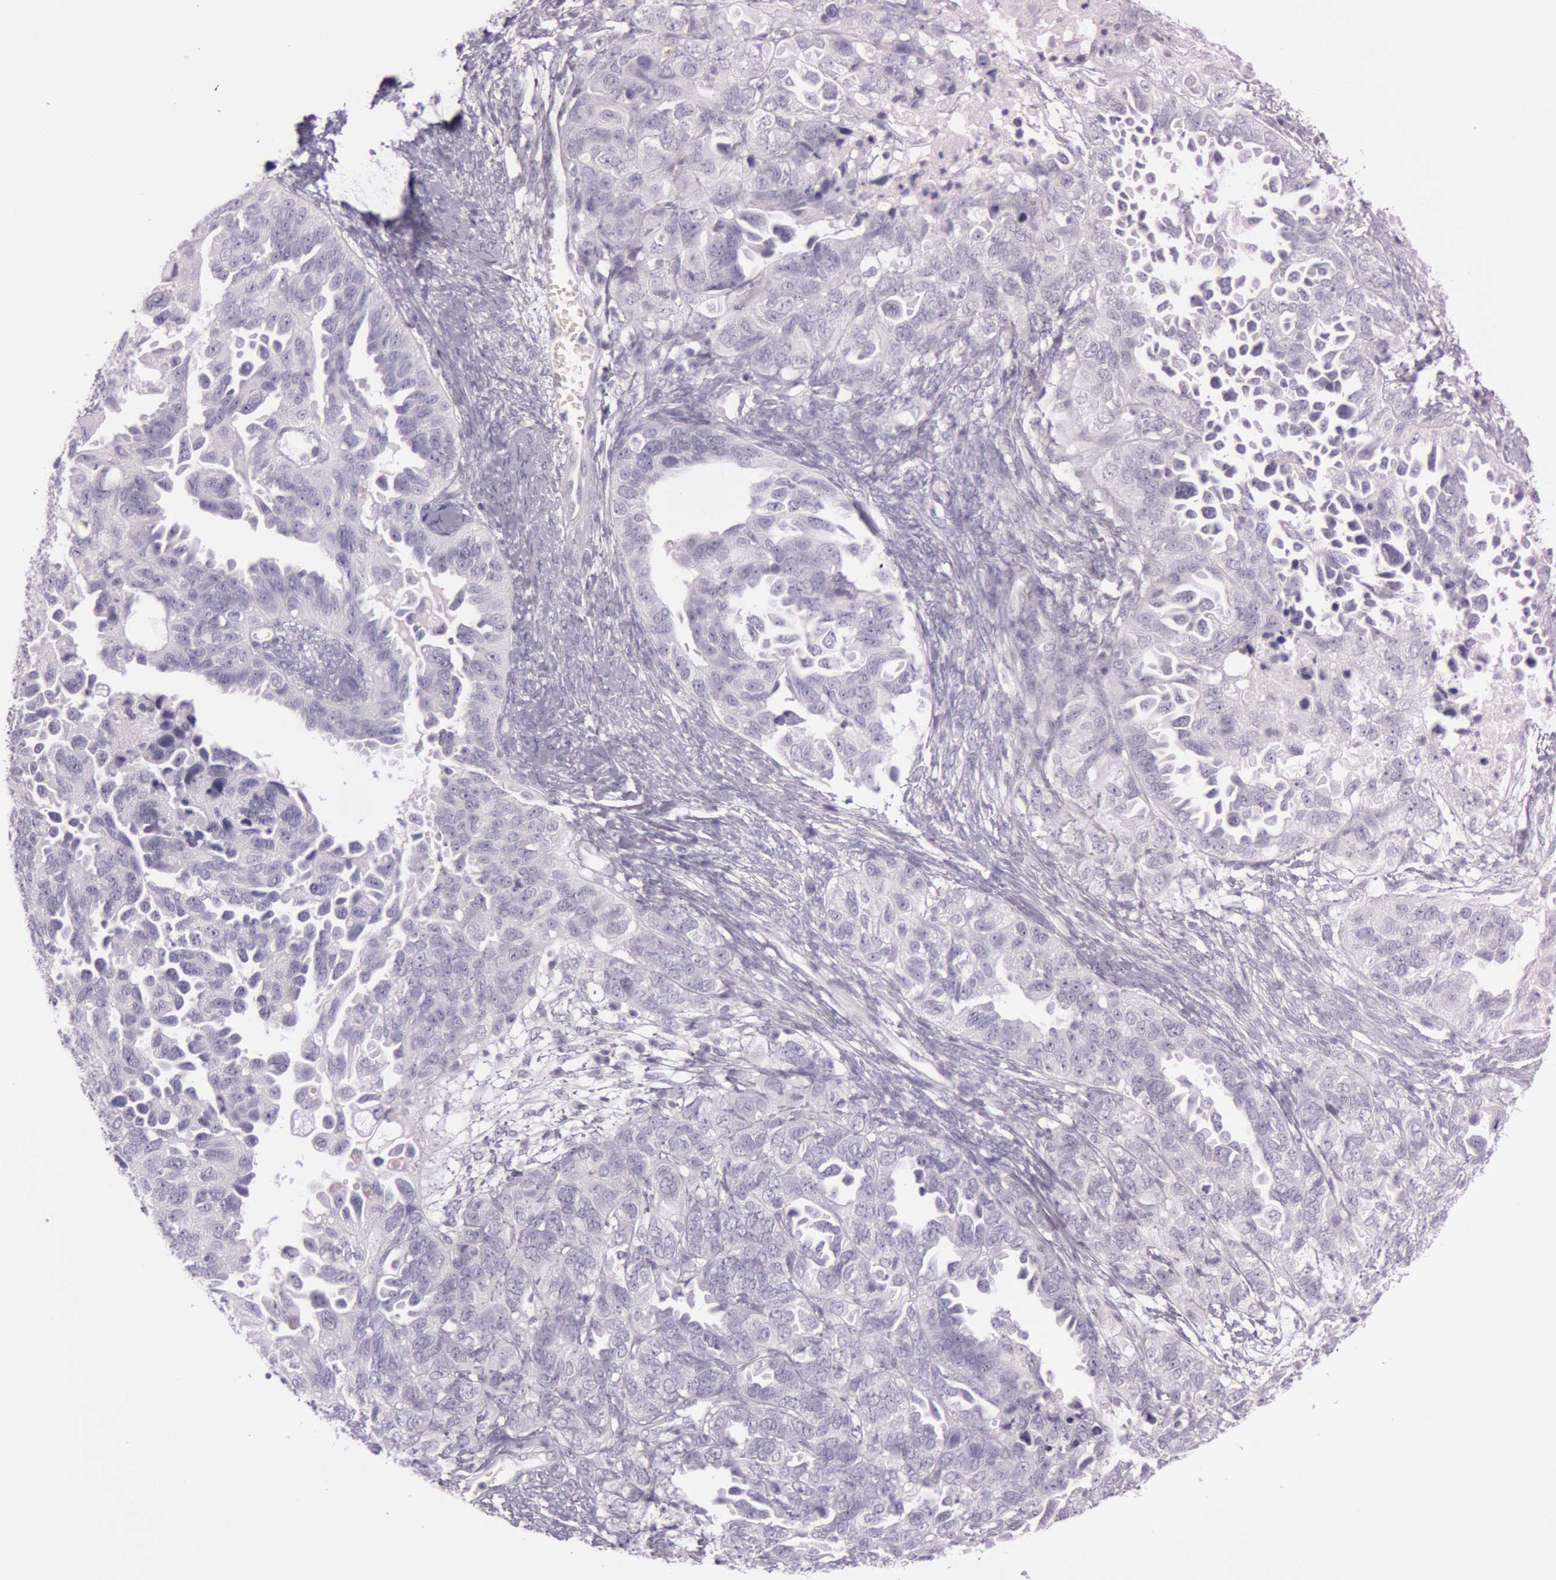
{"staining": {"intensity": "negative", "quantity": "none", "location": "none"}, "tissue": "ovarian cancer", "cell_type": "Tumor cells", "image_type": "cancer", "snomed": [{"axis": "morphology", "description": "Cystadenocarcinoma, serous, NOS"}, {"axis": "topography", "description": "Ovary"}], "caption": "High magnification brightfield microscopy of serous cystadenocarcinoma (ovarian) stained with DAB (3,3'-diaminobenzidine) (brown) and counterstained with hematoxylin (blue): tumor cells show no significant staining.", "gene": "S100A7", "patient": {"sex": "female", "age": 82}}